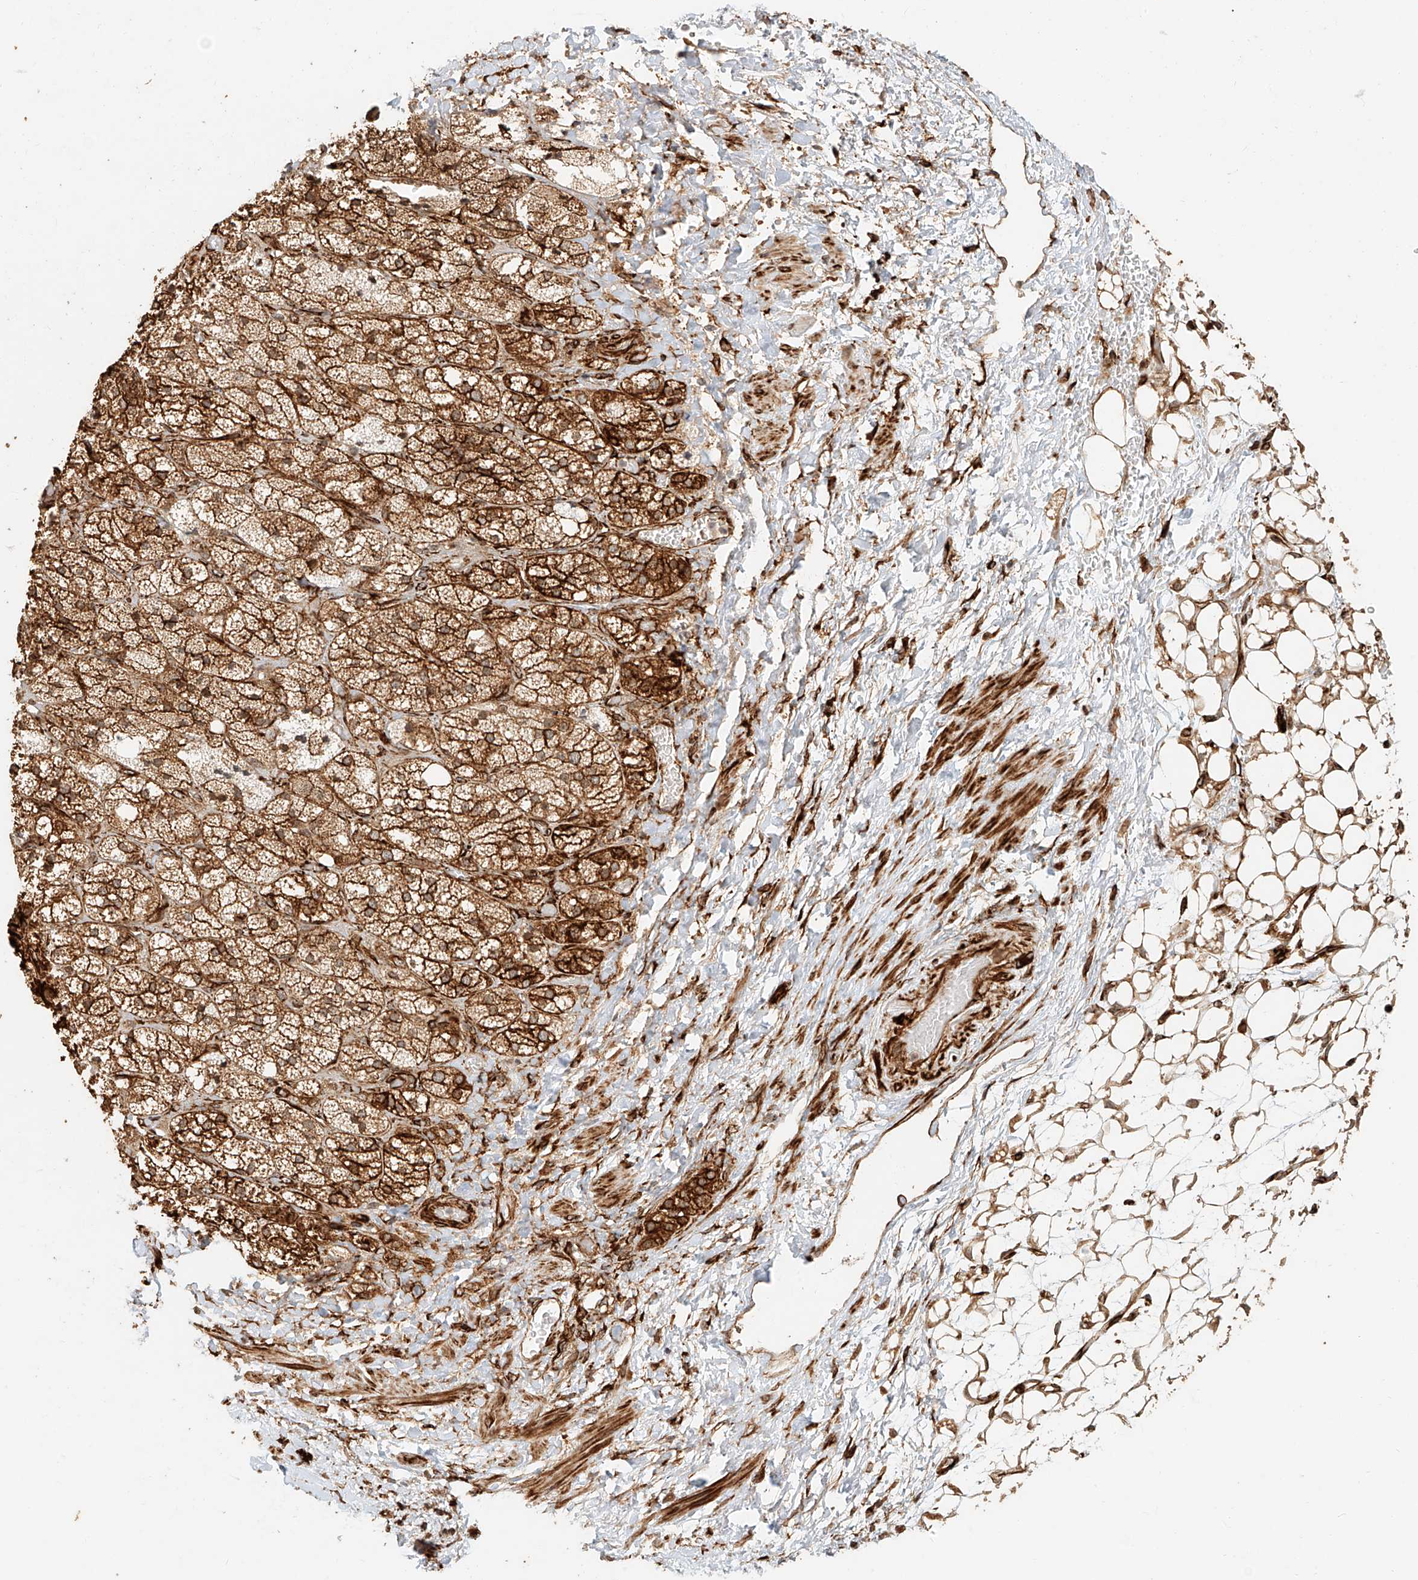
{"staining": {"intensity": "strong", "quantity": ">75%", "location": "cytoplasmic/membranous"}, "tissue": "adrenal gland", "cell_type": "Glandular cells", "image_type": "normal", "snomed": [{"axis": "morphology", "description": "Normal tissue, NOS"}, {"axis": "topography", "description": "Adrenal gland"}], "caption": "Brown immunohistochemical staining in unremarkable adrenal gland demonstrates strong cytoplasmic/membranous staining in about >75% of glandular cells. Immunohistochemistry stains the protein in brown and the nuclei are stained blue.", "gene": "NAP1L1", "patient": {"sex": "male", "age": 61}}